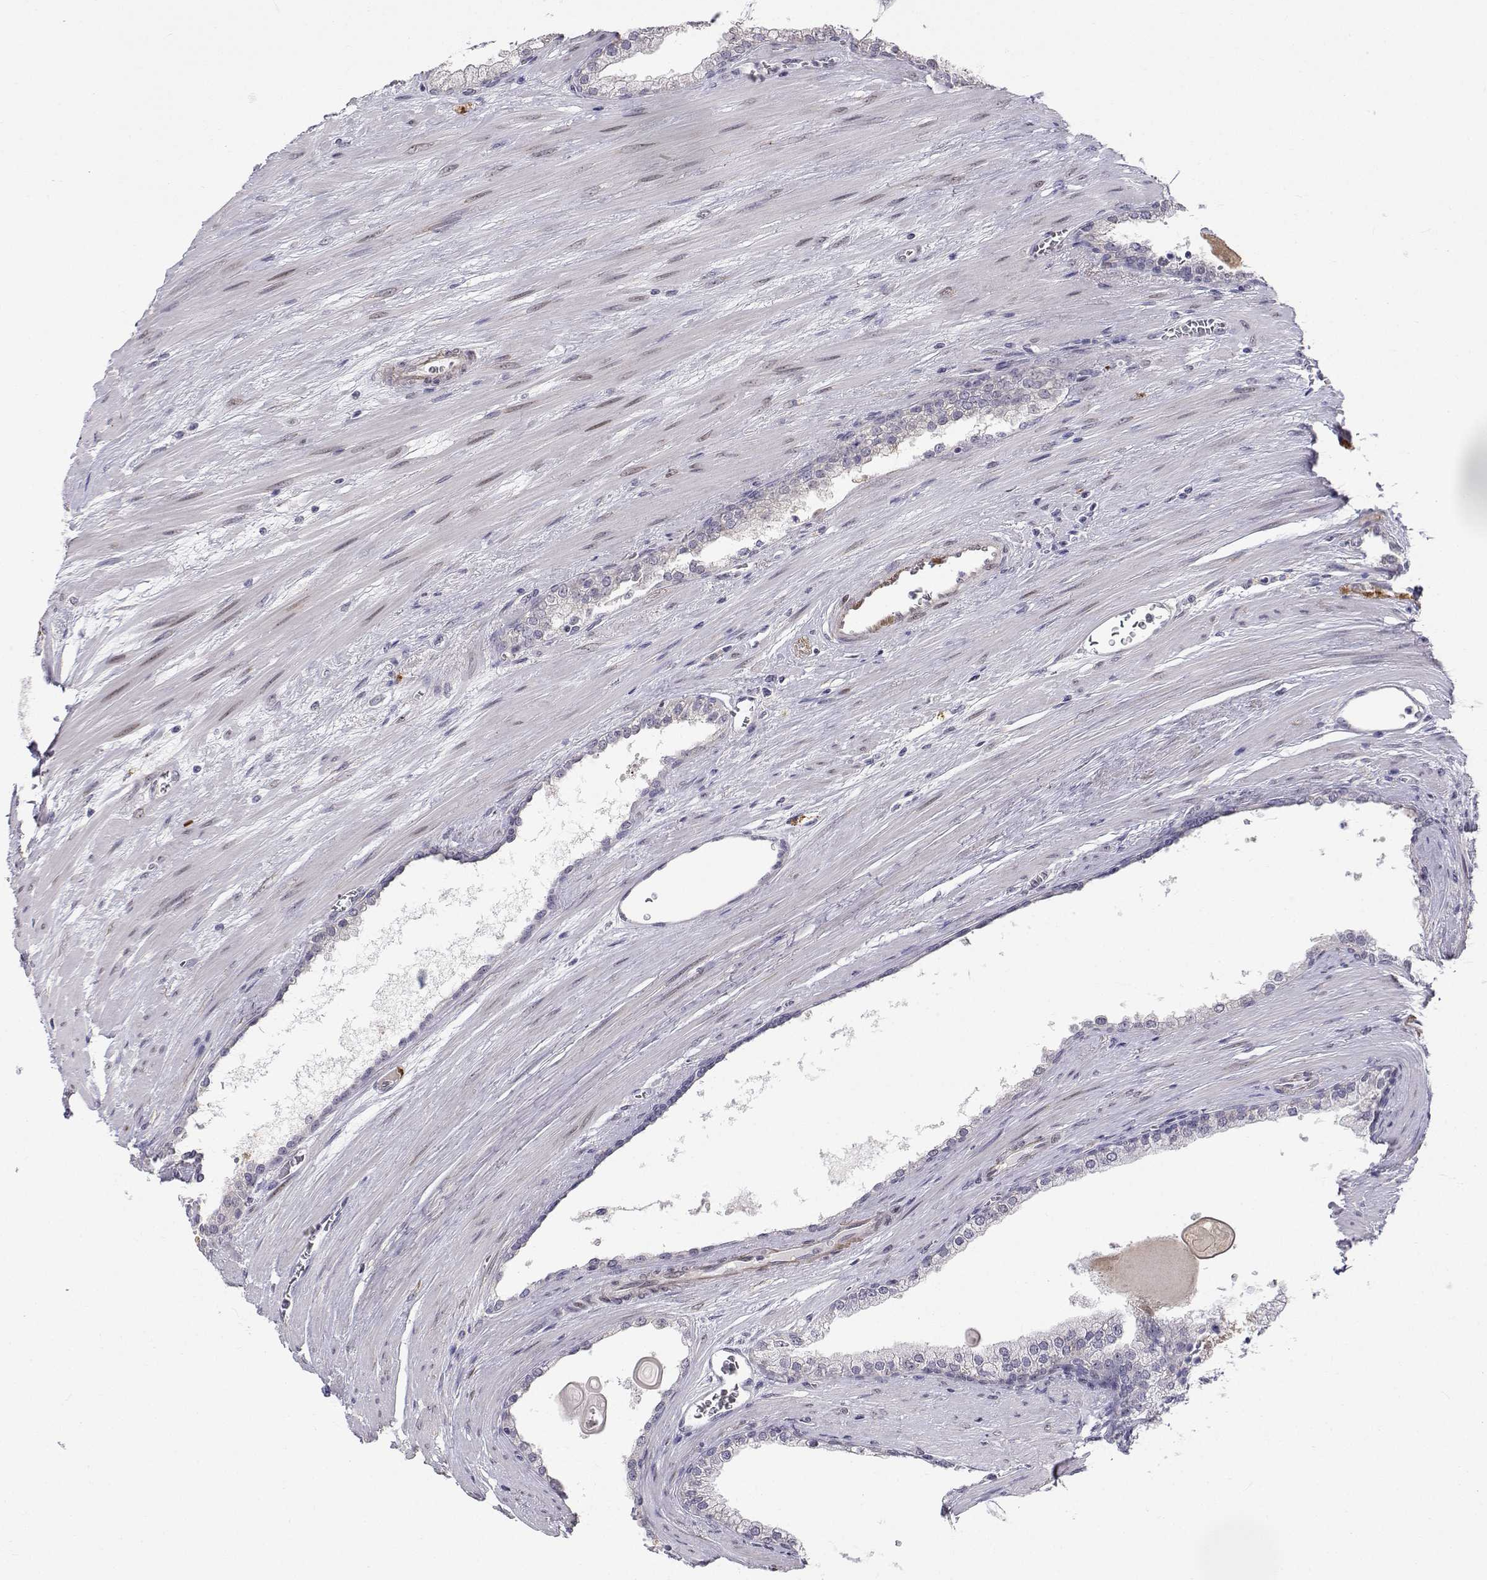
{"staining": {"intensity": "negative", "quantity": "none", "location": "none"}, "tissue": "prostate cancer", "cell_type": "Tumor cells", "image_type": "cancer", "snomed": [{"axis": "morphology", "description": "Adenocarcinoma, NOS"}, {"axis": "topography", "description": "Prostate"}], "caption": "Immunohistochemical staining of prostate adenocarcinoma displays no significant expression in tumor cells.", "gene": "SLC6A3", "patient": {"sex": "male", "age": 67}}